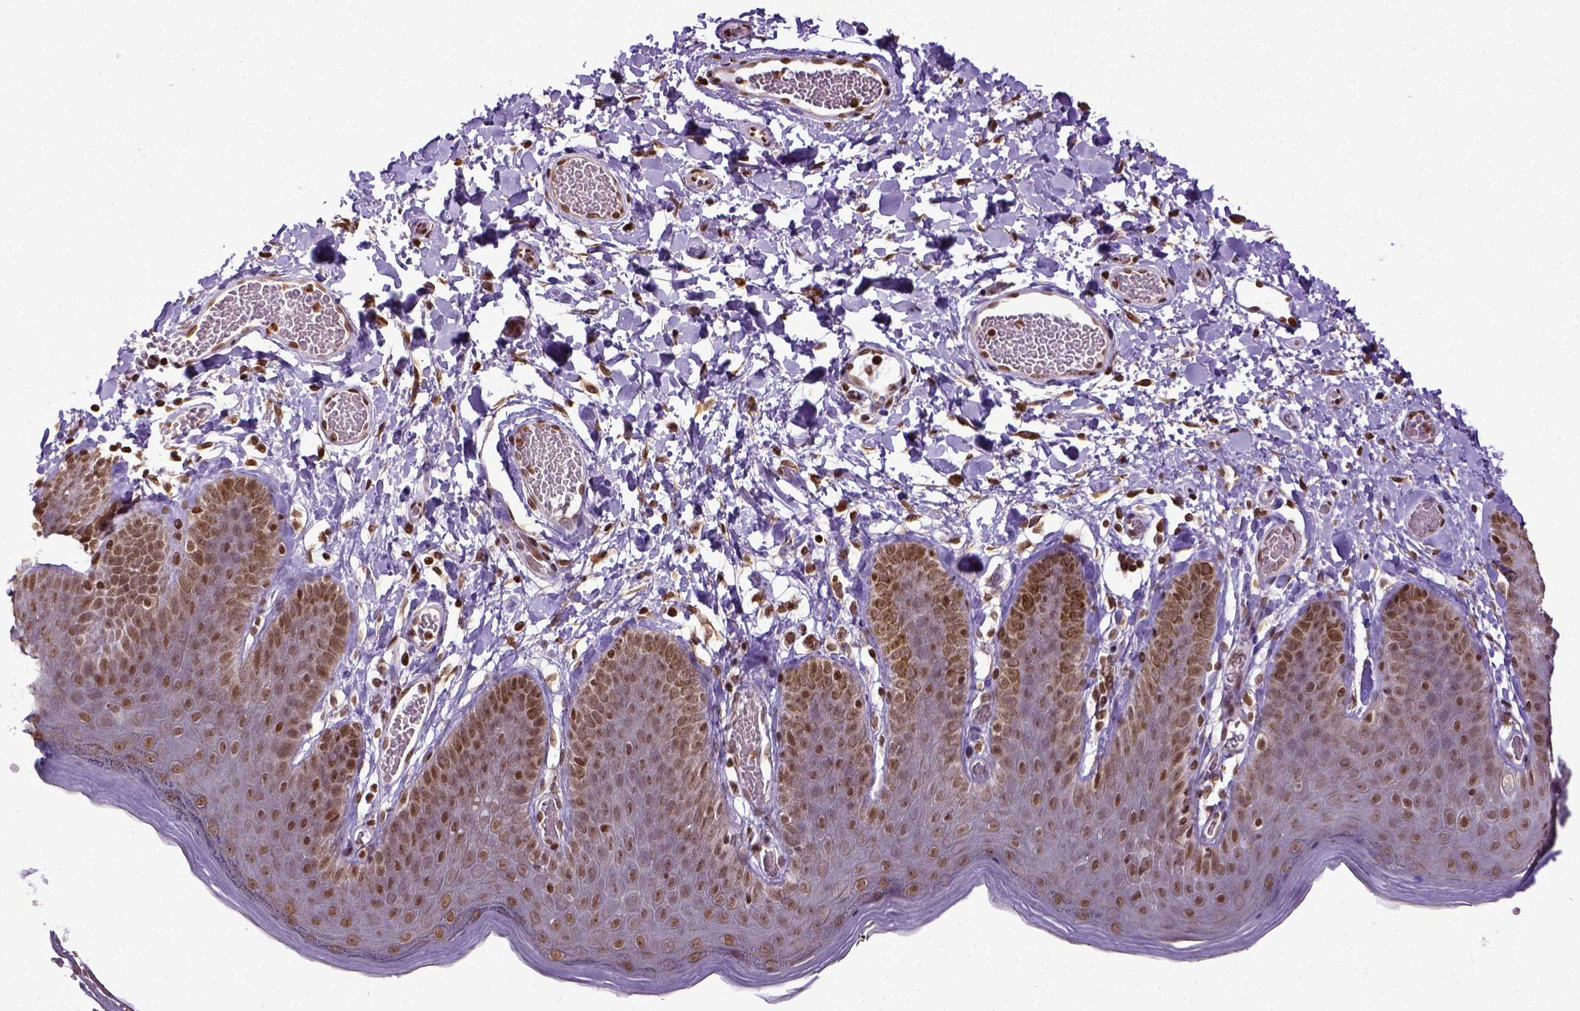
{"staining": {"intensity": "moderate", "quantity": ">75%", "location": "nuclear"}, "tissue": "skin", "cell_type": "Epidermal cells", "image_type": "normal", "snomed": [{"axis": "morphology", "description": "Normal tissue, NOS"}, {"axis": "topography", "description": "Anal"}], "caption": "Immunohistochemistry (IHC) micrograph of normal skin stained for a protein (brown), which demonstrates medium levels of moderate nuclear staining in about >75% of epidermal cells.", "gene": "ZNF75D", "patient": {"sex": "male", "age": 53}}